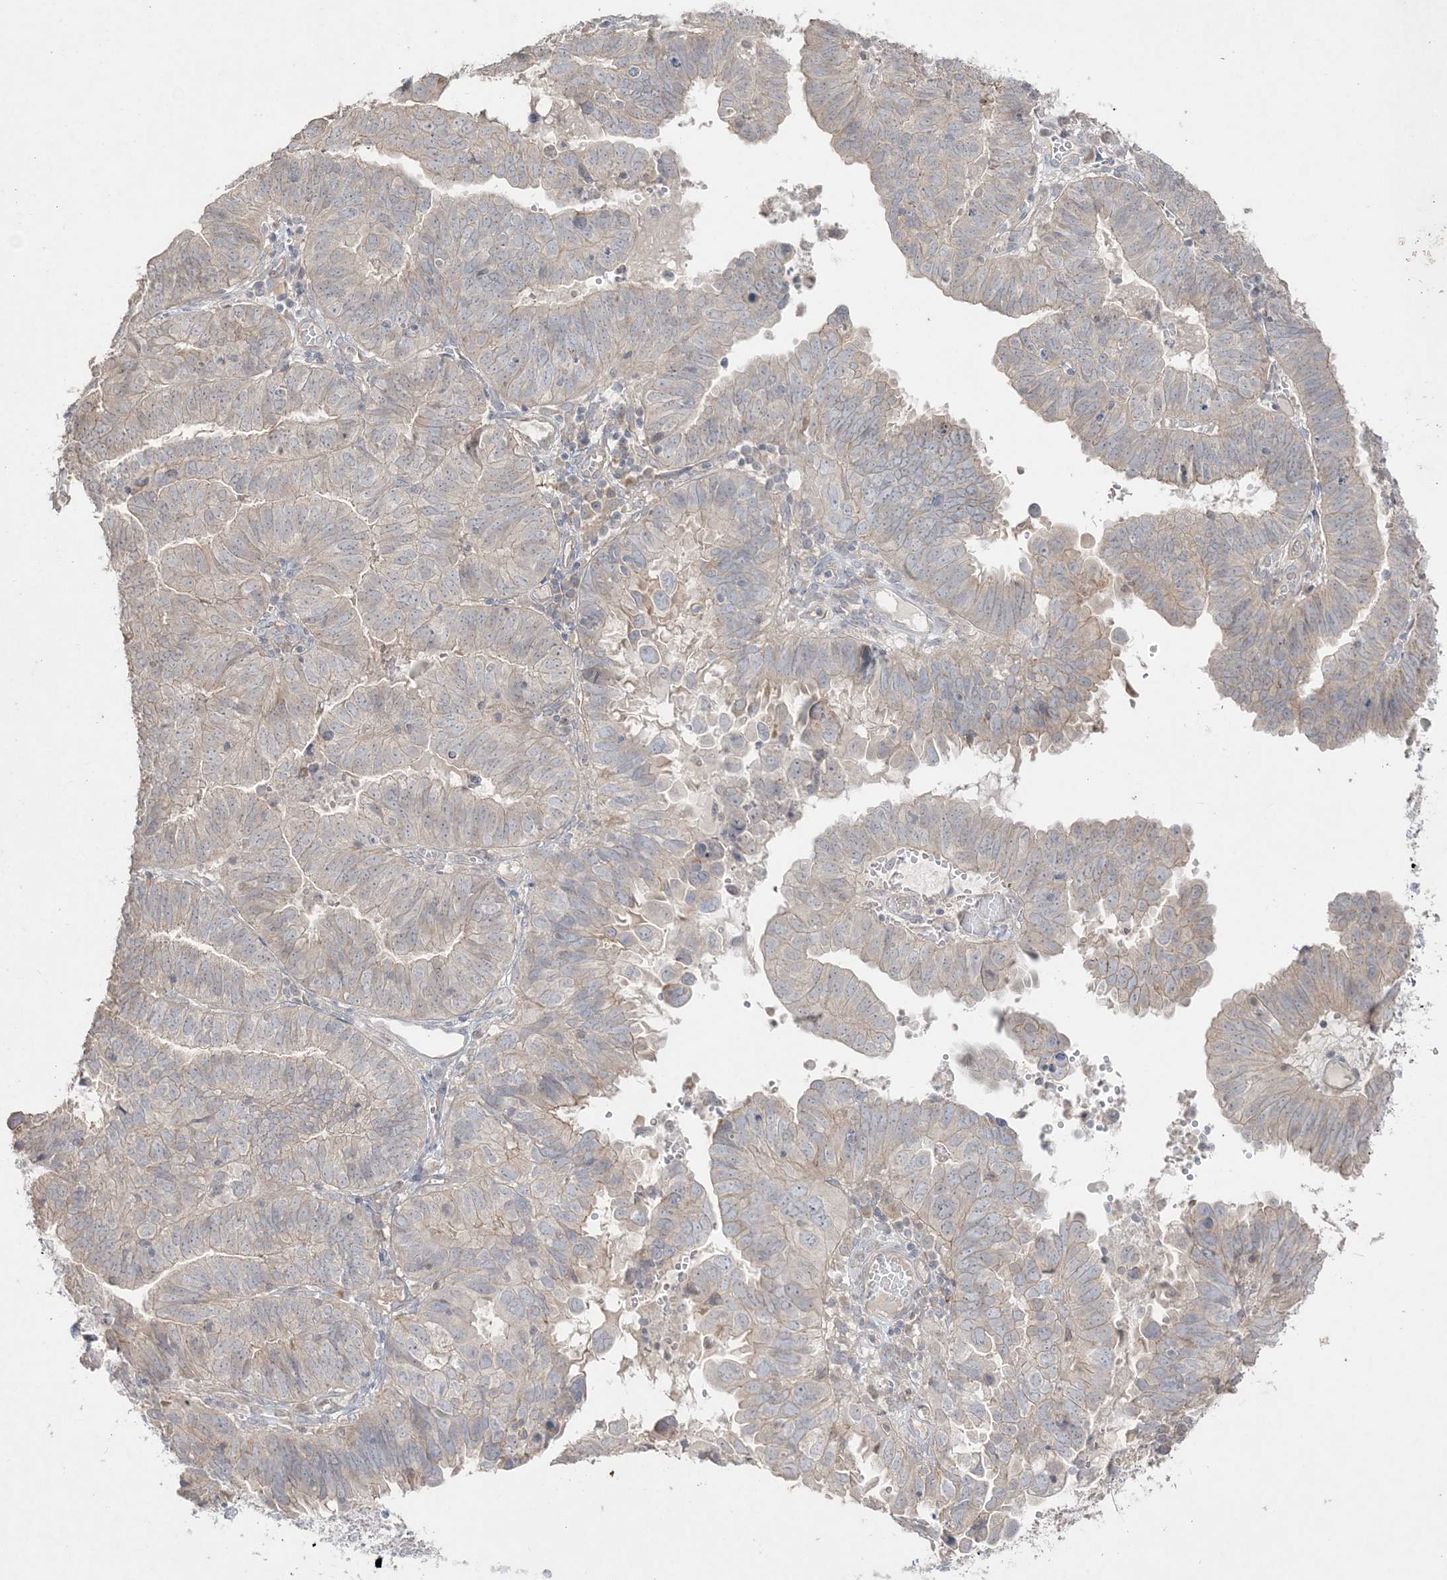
{"staining": {"intensity": "weak", "quantity": "<25%", "location": "cytoplasmic/membranous"}, "tissue": "endometrial cancer", "cell_type": "Tumor cells", "image_type": "cancer", "snomed": [{"axis": "morphology", "description": "Adenocarcinoma, NOS"}, {"axis": "topography", "description": "Uterus"}], "caption": "Tumor cells are negative for protein expression in human adenocarcinoma (endometrial). (DAB immunohistochemistry, high magnification).", "gene": "SH3BP4", "patient": {"sex": "female", "age": 77}}